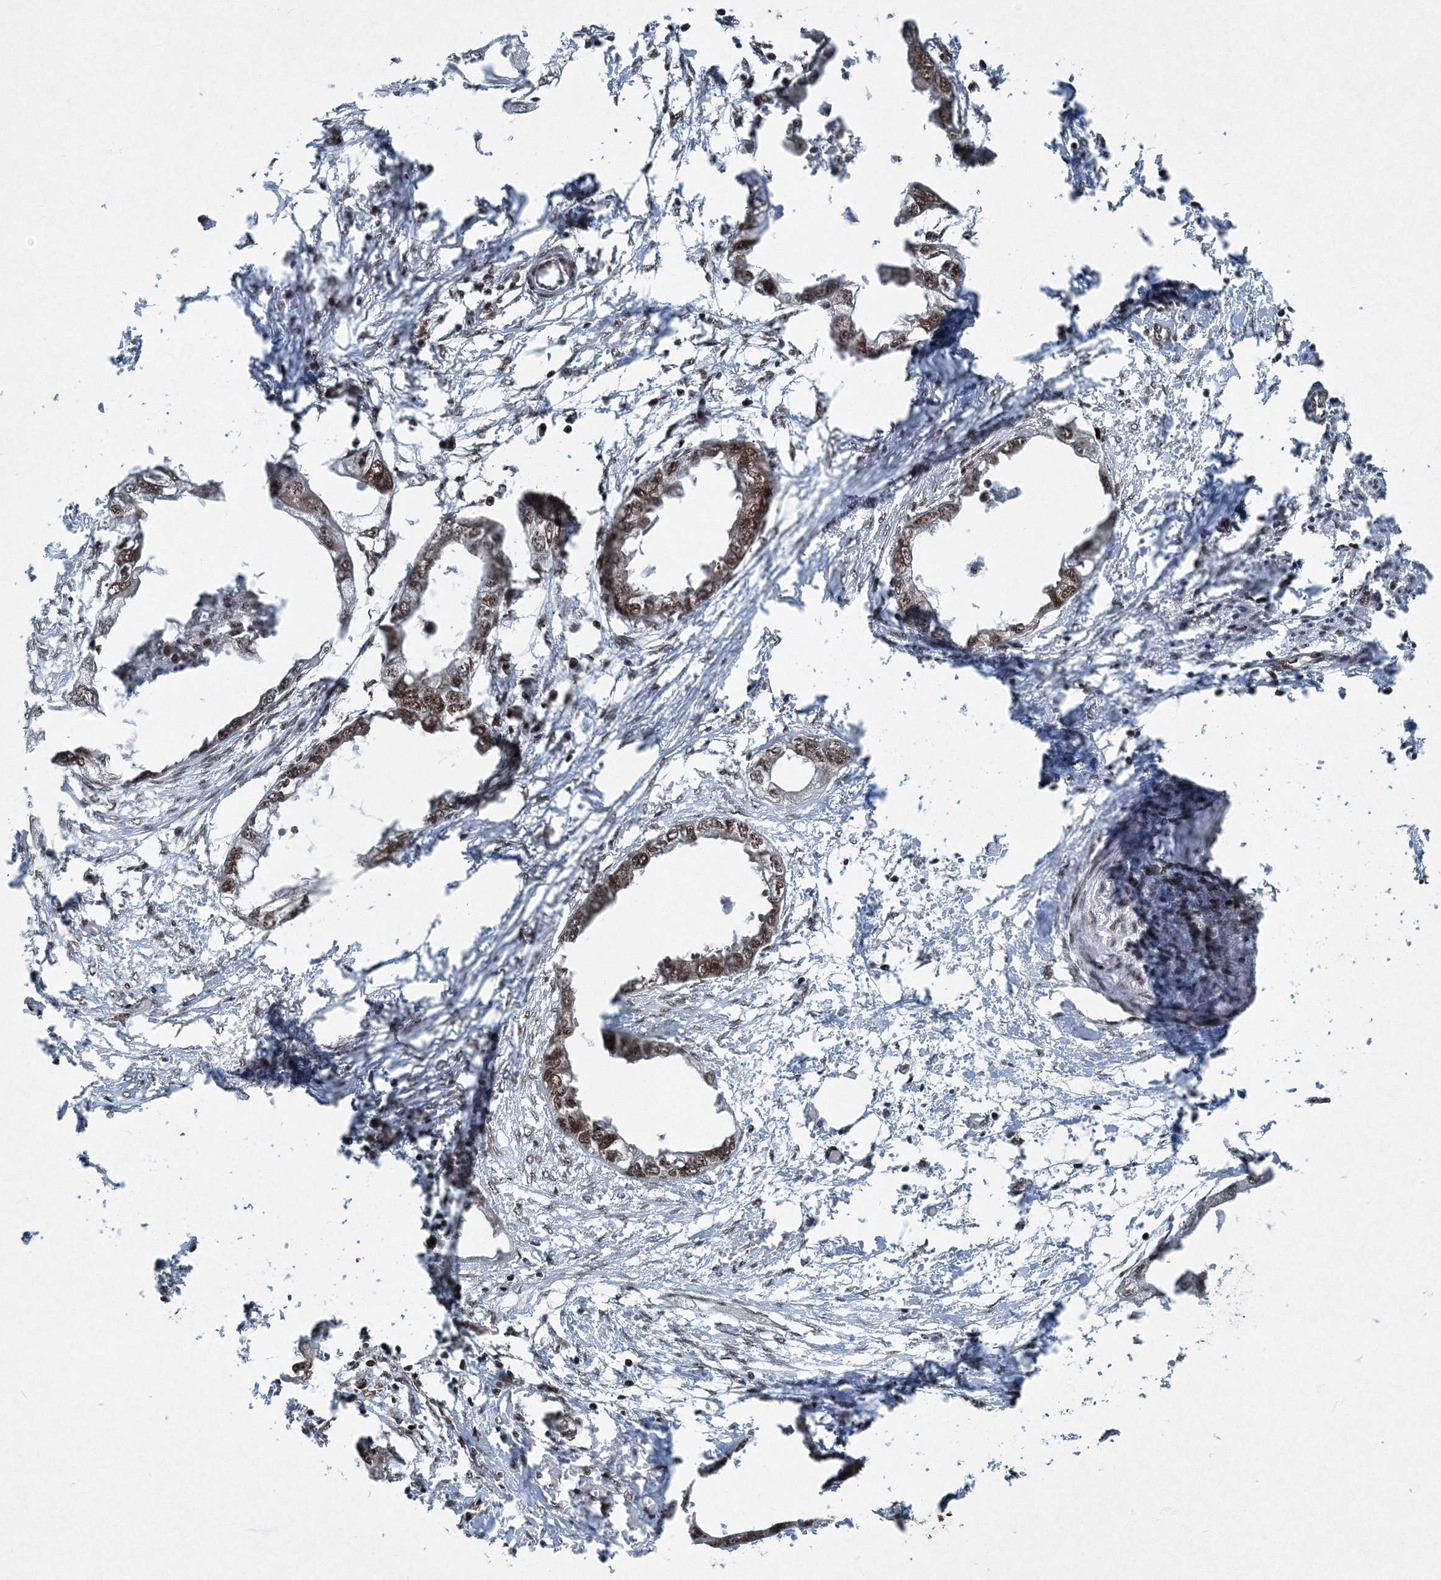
{"staining": {"intensity": "weak", "quantity": "25%-75%", "location": "nuclear"}, "tissue": "endometrial cancer", "cell_type": "Tumor cells", "image_type": "cancer", "snomed": [{"axis": "morphology", "description": "Adenocarcinoma, NOS"}, {"axis": "morphology", "description": "Adenocarcinoma, metastatic, NOS"}, {"axis": "topography", "description": "Adipose tissue"}, {"axis": "topography", "description": "Endometrium"}], "caption": "High-magnification brightfield microscopy of endometrial cancer stained with DAB (3,3'-diaminobenzidine) (brown) and counterstained with hematoxylin (blue). tumor cells exhibit weak nuclear expression is seen in about25%-75% of cells.", "gene": "SNRPC", "patient": {"sex": "female", "age": 67}}